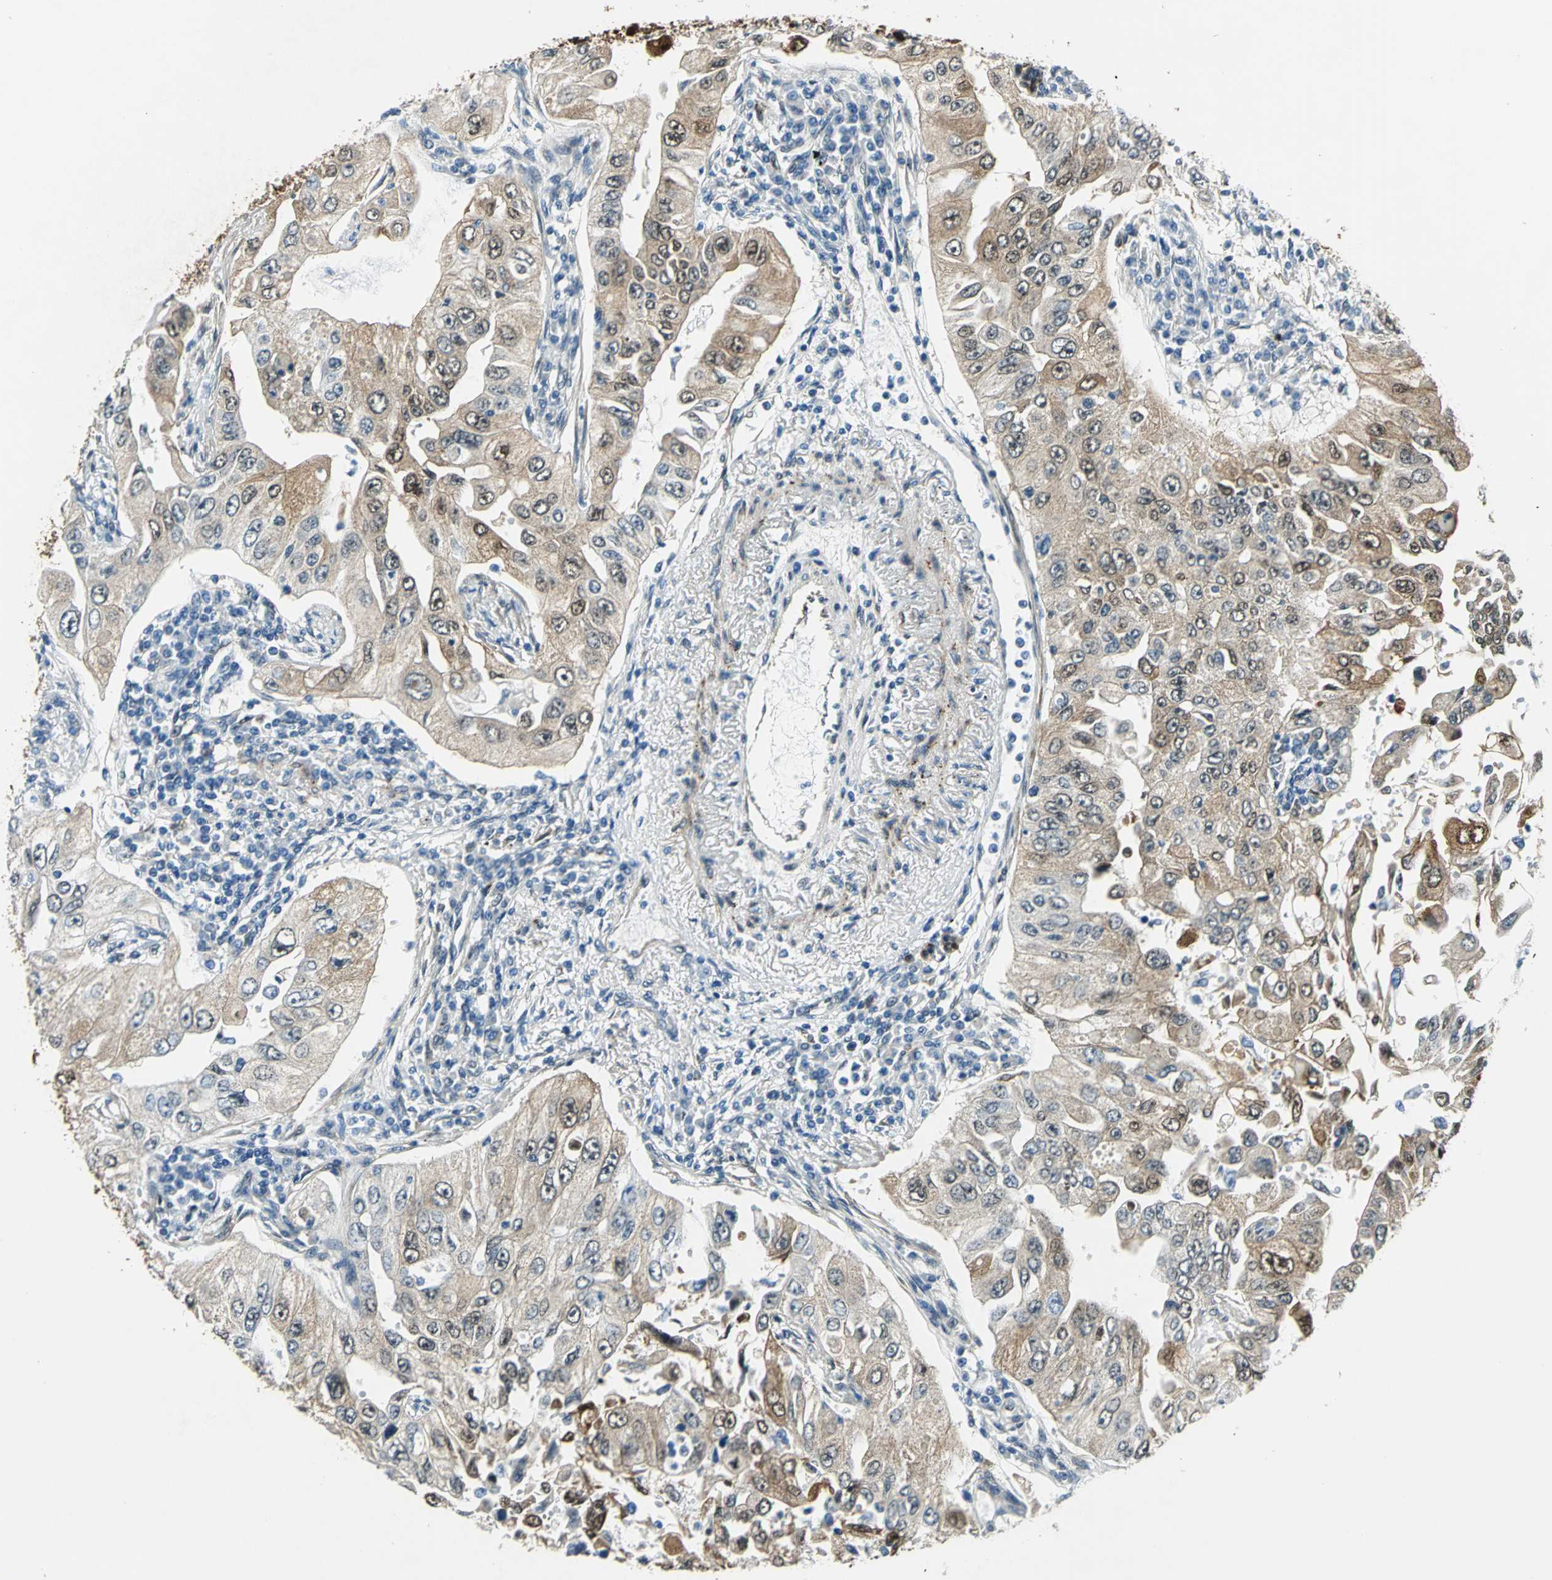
{"staining": {"intensity": "weak", "quantity": ">75%", "location": "cytoplasmic/membranous"}, "tissue": "lung cancer", "cell_type": "Tumor cells", "image_type": "cancer", "snomed": [{"axis": "morphology", "description": "Adenocarcinoma, NOS"}, {"axis": "topography", "description": "Lung"}], "caption": "IHC staining of lung cancer (adenocarcinoma), which shows low levels of weak cytoplasmic/membranous staining in about >75% of tumor cells indicating weak cytoplasmic/membranous protein expression. The staining was performed using DAB (3,3'-diaminobenzidine) (brown) for protein detection and nuclei were counterstained in hematoxylin (blue).", "gene": "HSPB1", "patient": {"sex": "male", "age": 84}}